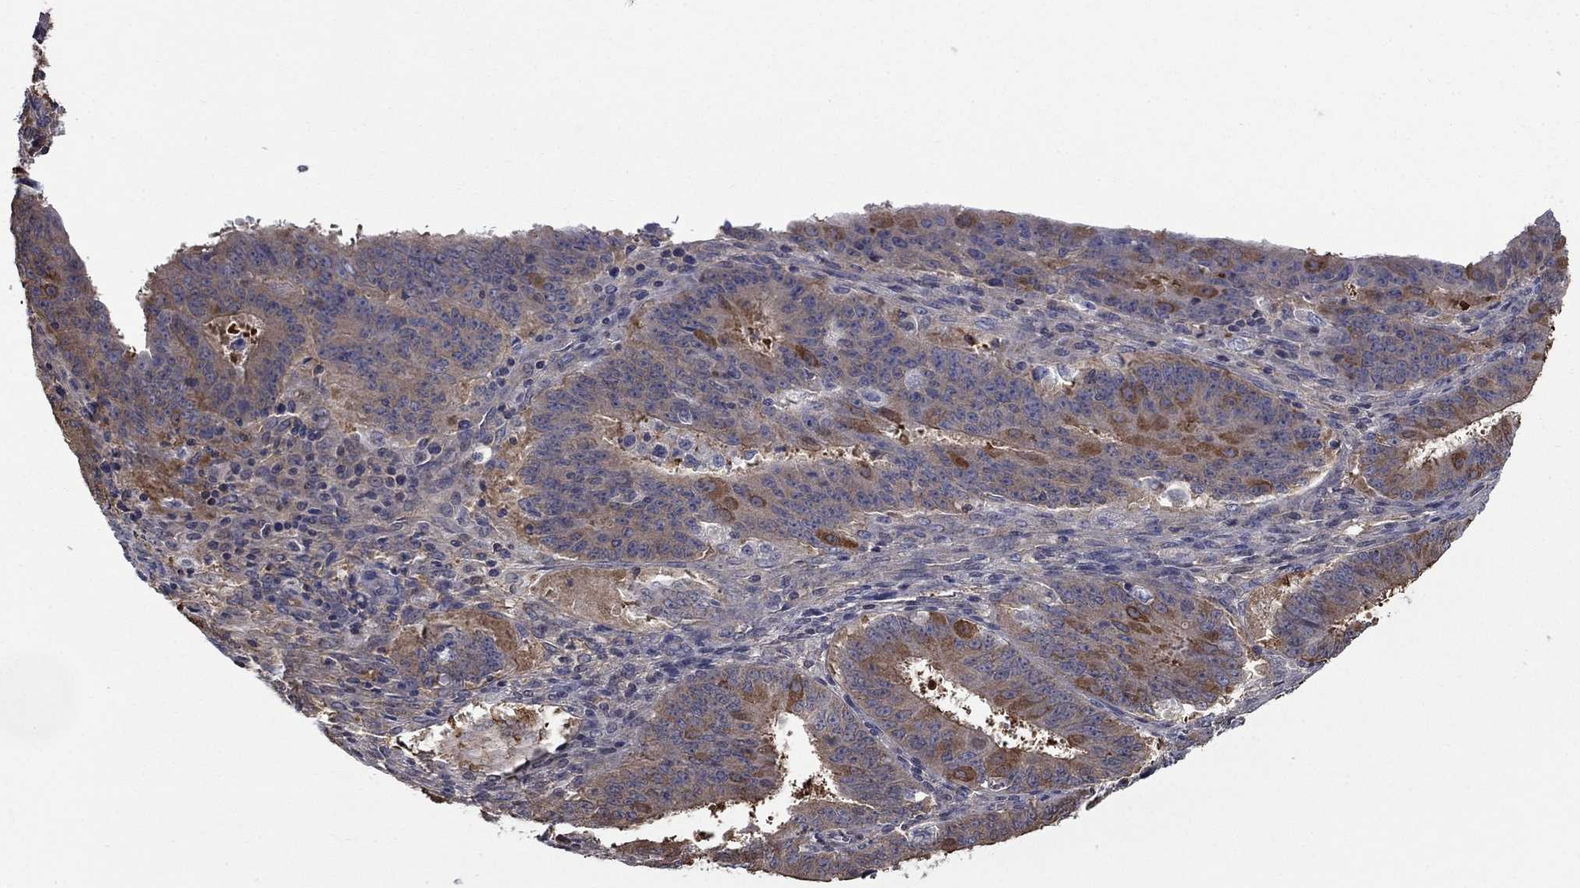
{"staining": {"intensity": "moderate", "quantity": "<25%", "location": "cytoplasmic/membranous"}, "tissue": "ovarian cancer", "cell_type": "Tumor cells", "image_type": "cancer", "snomed": [{"axis": "morphology", "description": "Carcinoma, endometroid"}, {"axis": "topography", "description": "Ovary"}], "caption": "The image shows immunohistochemical staining of endometroid carcinoma (ovarian). There is moderate cytoplasmic/membranous expression is appreciated in approximately <25% of tumor cells. (Brightfield microscopy of DAB IHC at high magnification).", "gene": "PDZD2", "patient": {"sex": "female", "age": 42}}